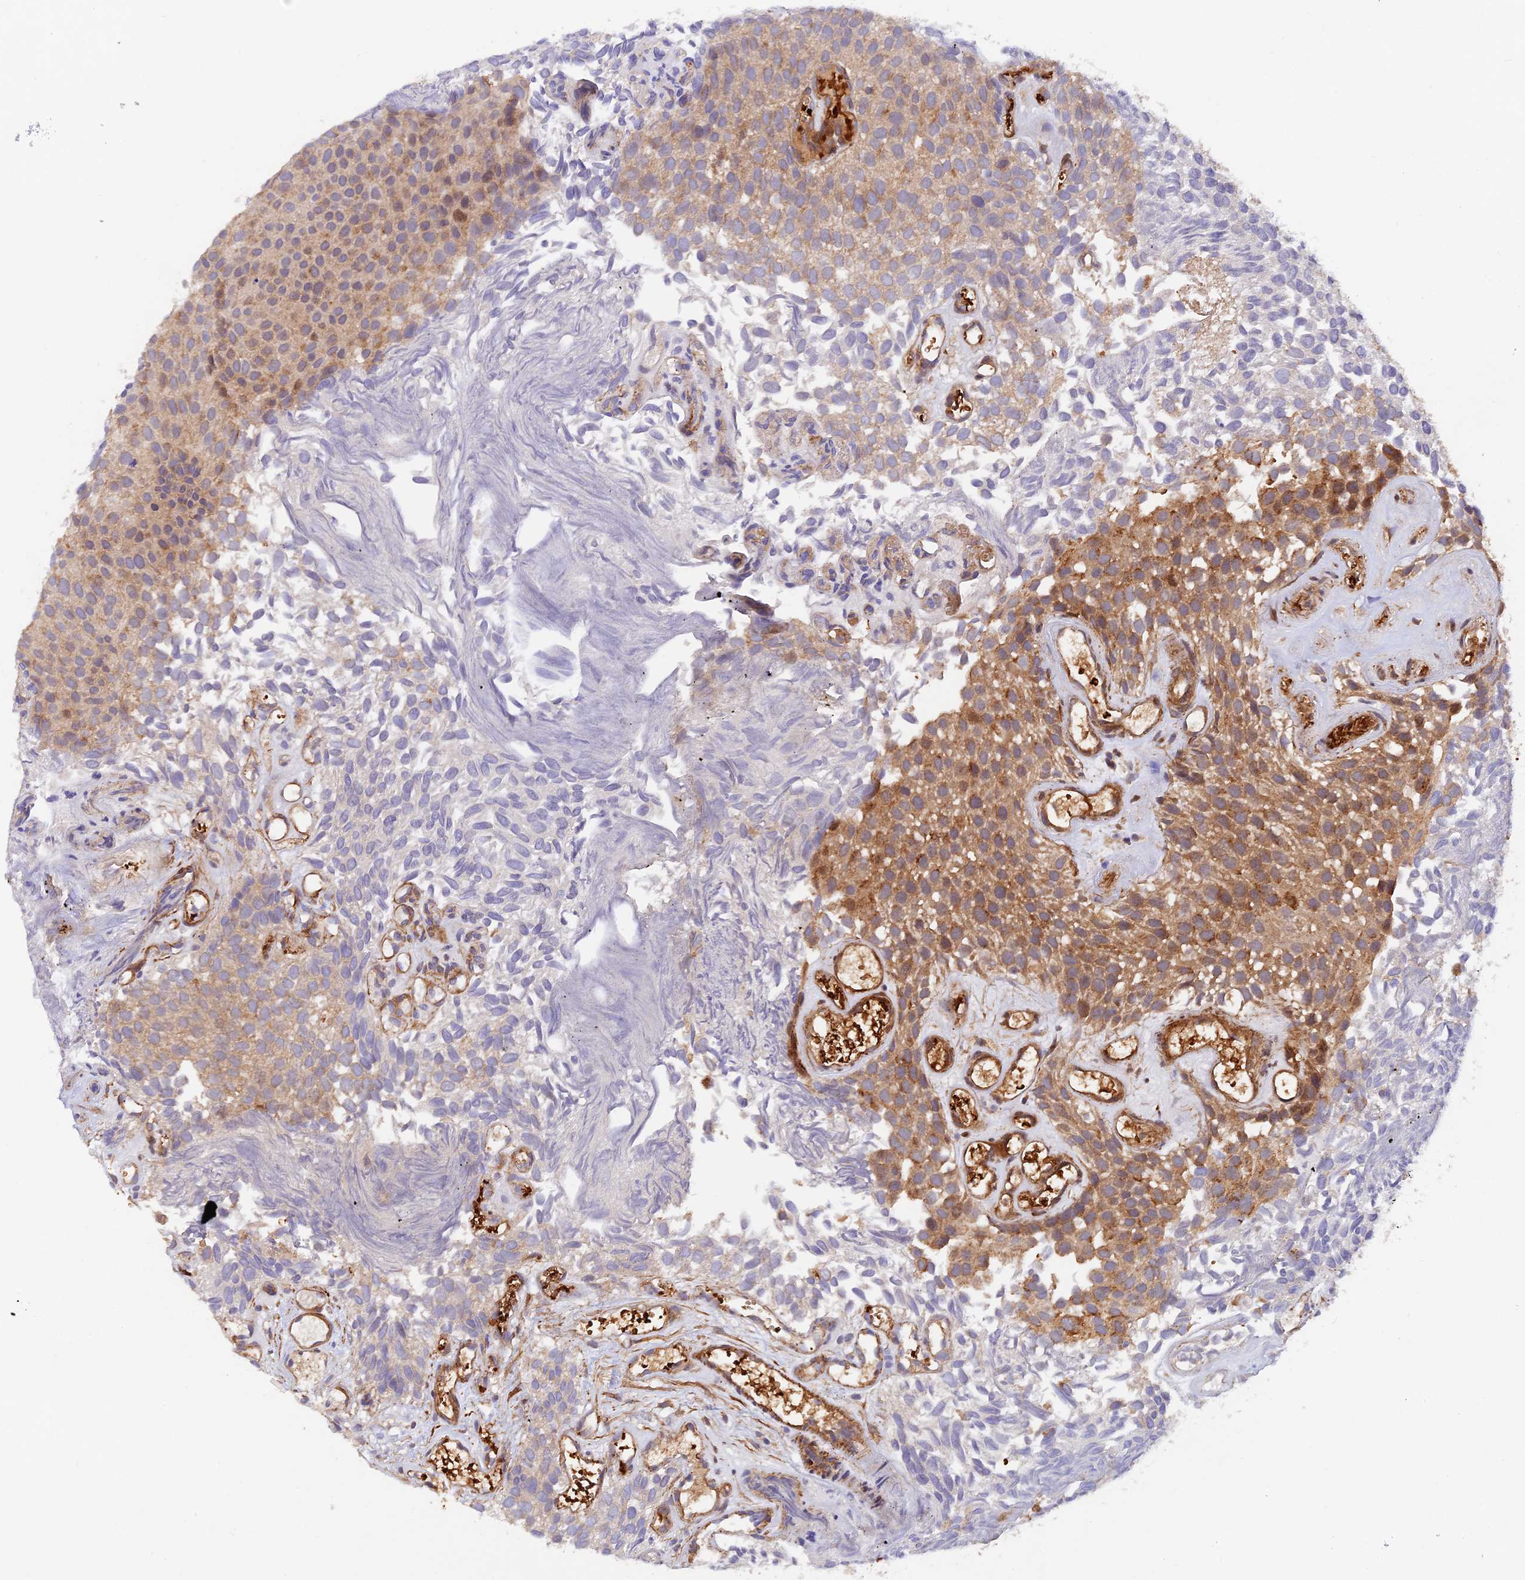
{"staining": {"intensity": "moderate", "quantity": ">75%", "location": "cytoplasmic/membranous"}, "tissue": "urothelial cancer", "cell_type": "Tumor cells", "image_type": "cancer", "snomed": [{"axis": "morphology", "description": "Urothelial carcinoma, Low grade"}, {"axis": "topography", "description": "Urinary bladder"}], "caption": "Human low-grade urothelial carcinoma stained with a brown dye exhibits moderate cytoplasmic/membranous positive positivity in approximately >75% of tumor cells.", "gene": "WDFY4", "patient": {"sex": "male", "age": 89}}